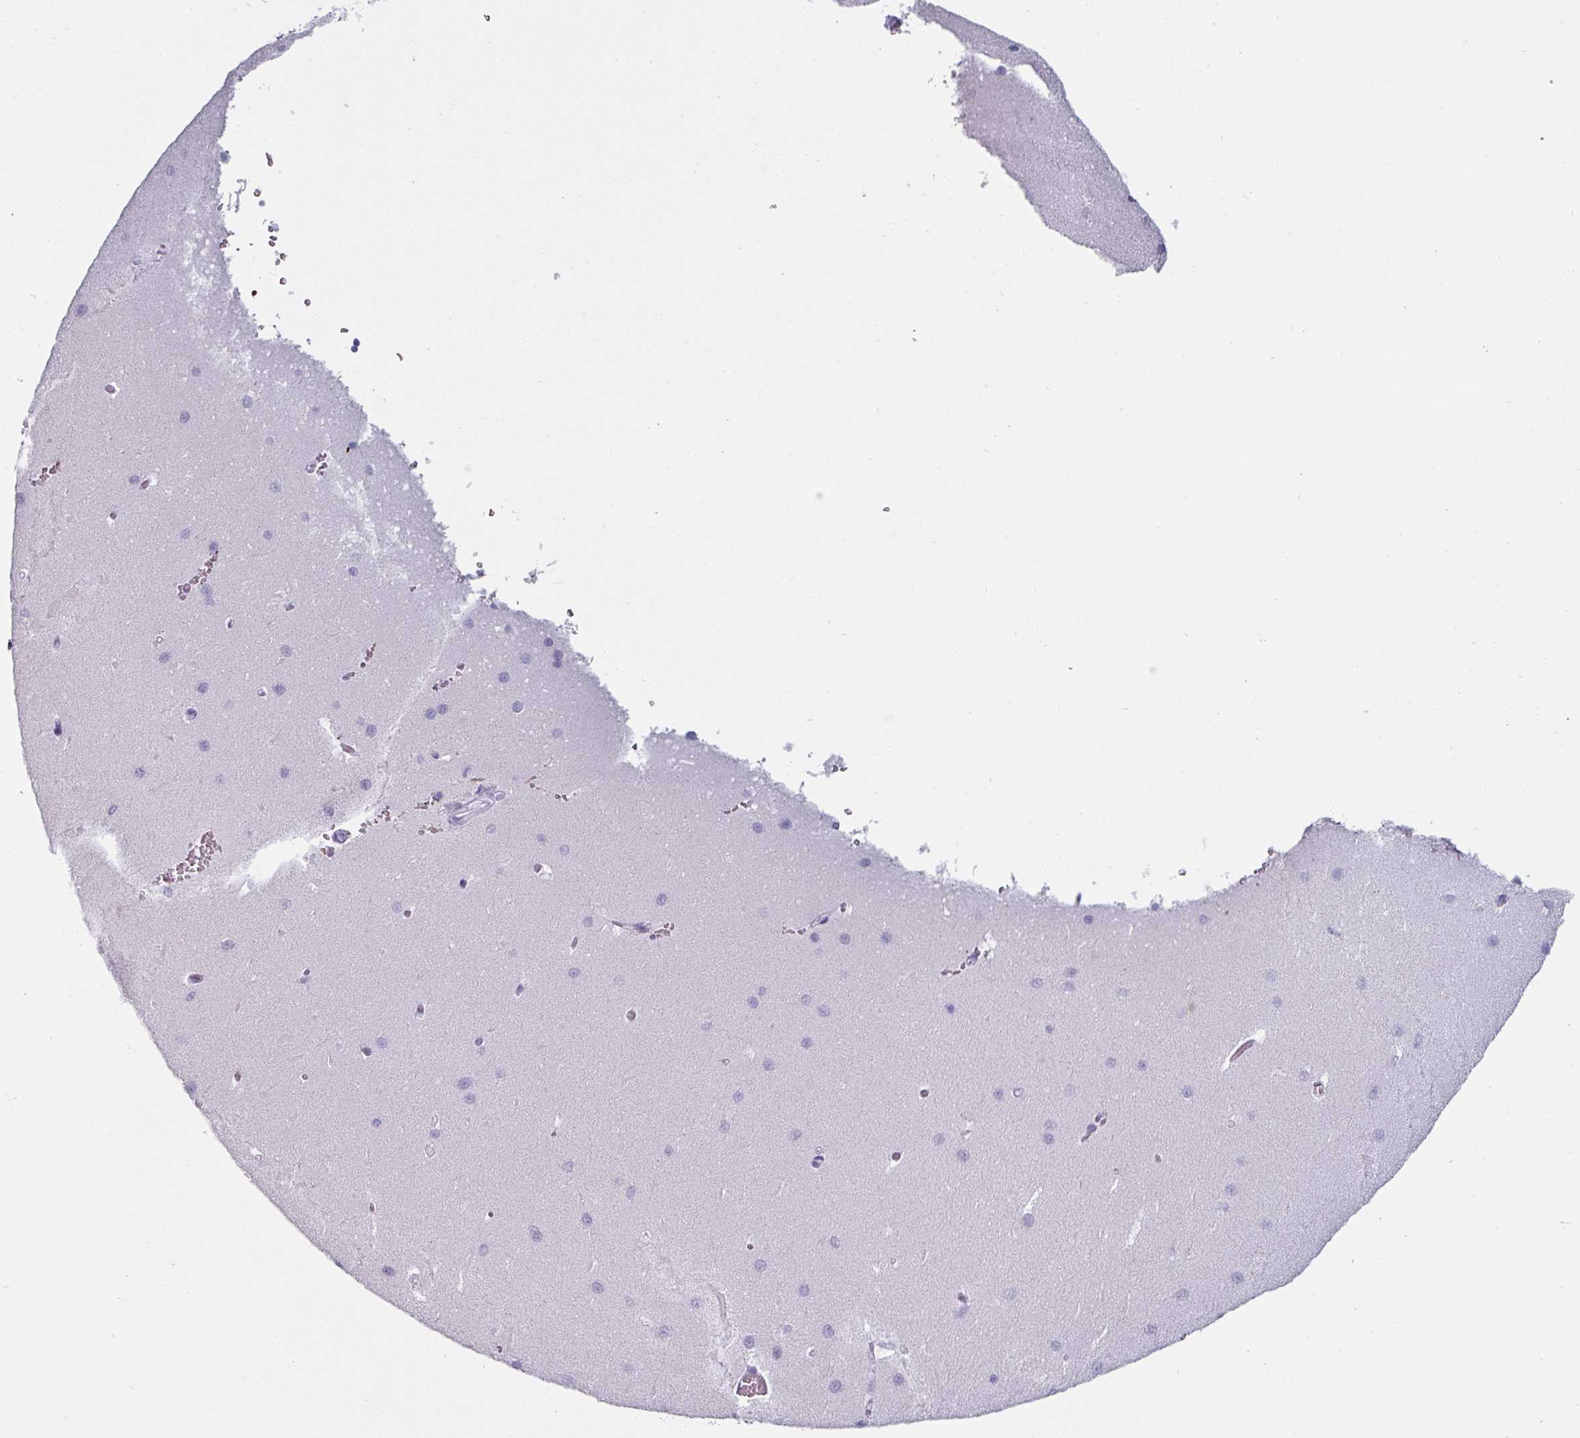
{"staining": {"intensity": "negative", "quantity": "none", "location": "none"}, "tissue": "cerebellum", "cell_type": "Cells in granular layer", "image_type": "normal", "snomed": [{"axis": "morphology", "description": "Normal tissue, NOS"}, {"axis": "topography", "description": "Cerebellum"}], "caption": "DAB (3,3'-diaminobenzidine) immunohistochemical staining of benign cerebellum exhibits no significant expression in cells in granular layer.", "gene": "CLCA1", "patient": {"sex": "male", "age": 37}}